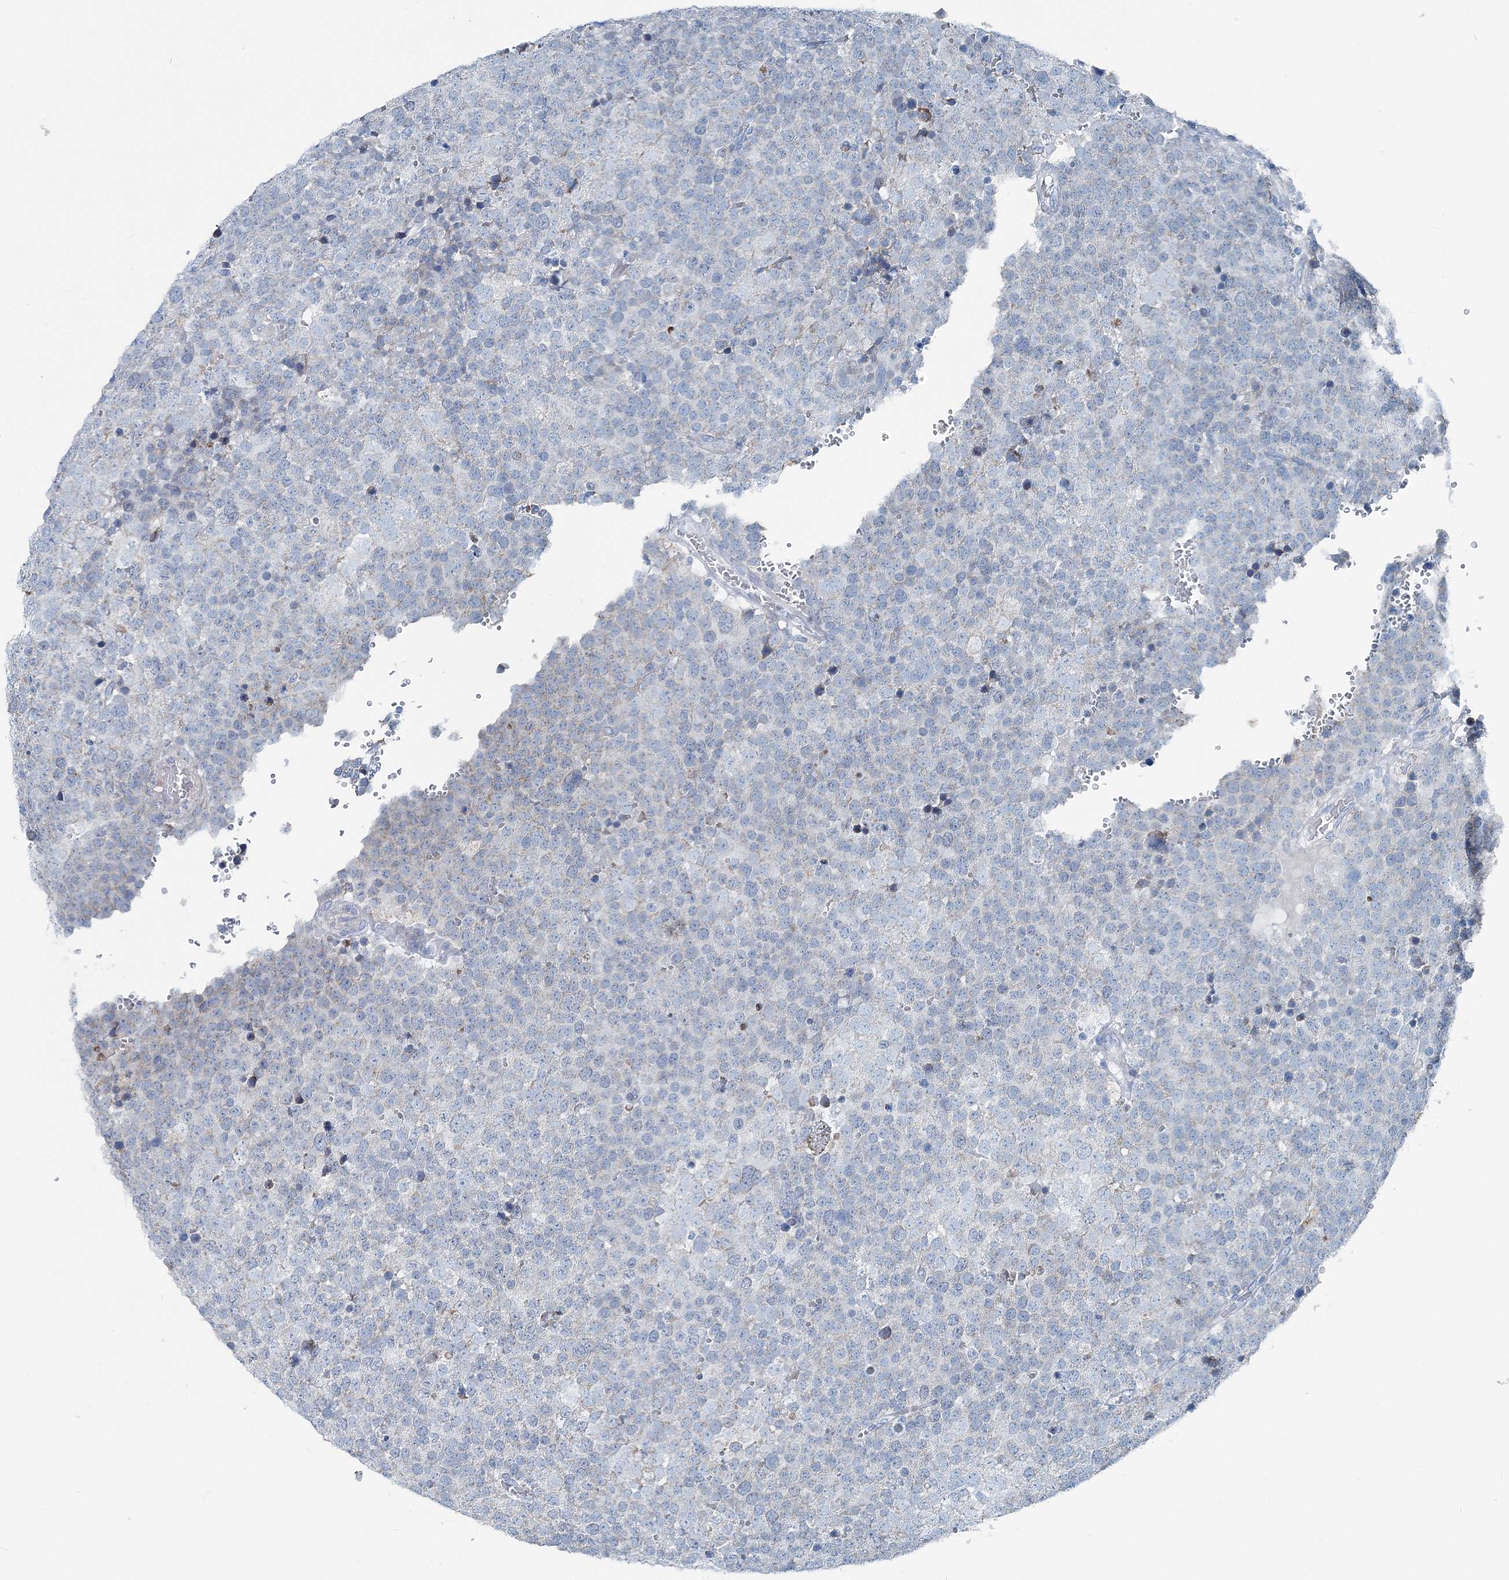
{"staining": {"intensity": "negative", "quantity": "none", "location": "none"}, "tissue": "testis cancer", "cell_type": "Tumor cells", "image_type": "cancer", "snomed": [{"axis": "morphology", "description": "Seminoma, NOS"}, {"axis": "topography", "description": "Testis"}], "caption": "Tumor cells are negative for brown protein staining in testis cancer.", "gene": "GABARAPL2", "patient": {"sex": "male", "age": 71}}